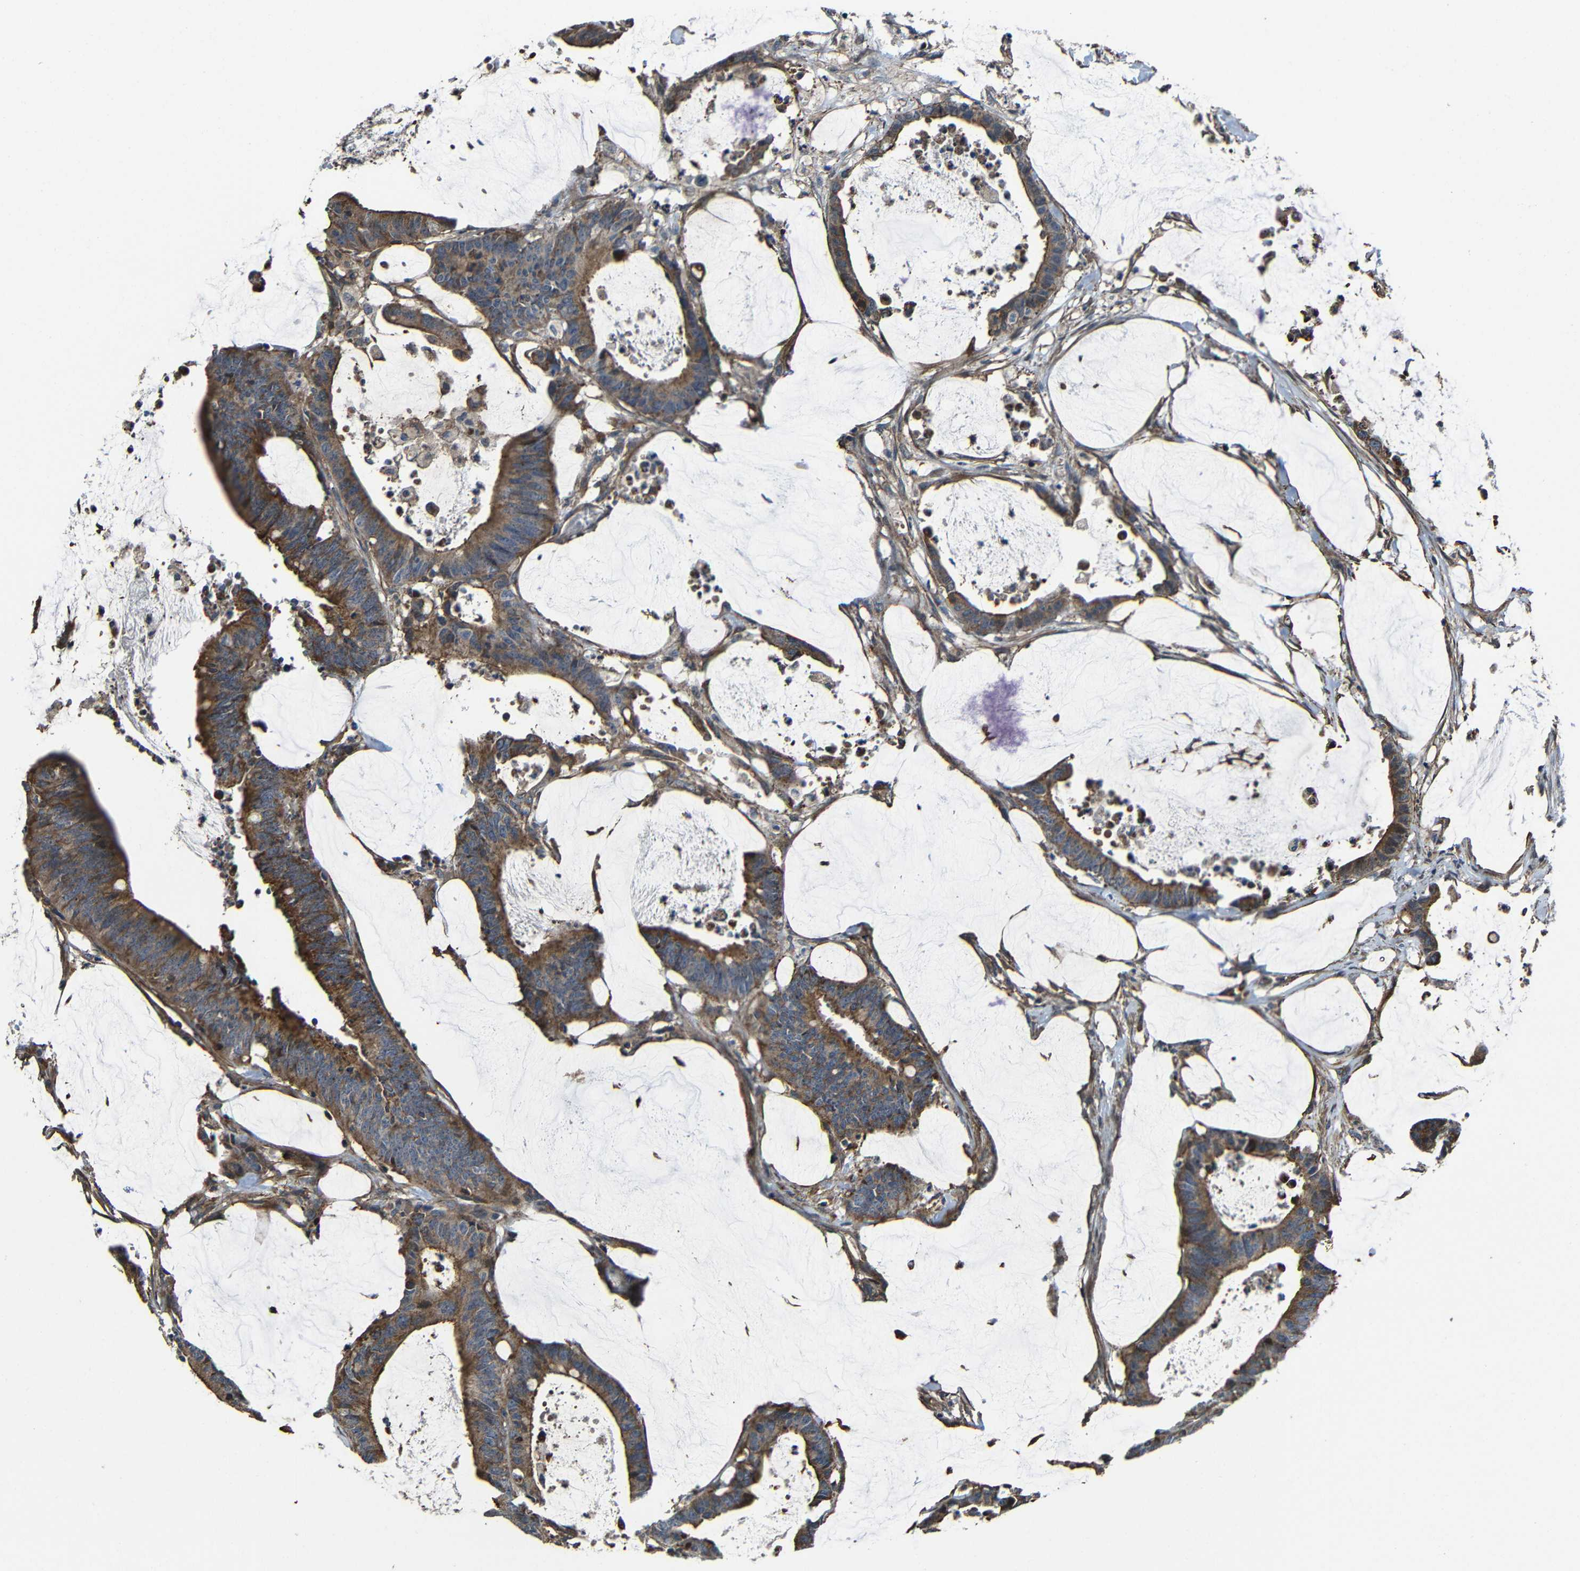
{"staining": {"intensity": "moderate", "quantity": ">75%", "location": "cytoplasmic/membranous"}, "tissue": "colorectal cancer", "cell_type": "Tumor cells", "image_type": "cancer", "snomed": [{"axis": "morphology", "description": "Adenocarcinoma, NOS"}, {"axis": "topography", "description": "Rectum"}], "caption": "An image of colorectal adenocarcinoma stained for a protein reveals moderate cytoplasmic/membranous brown staining in tumor cells.", "gene": "GDI1", "patient": {"sex": "female", "age": 66}}